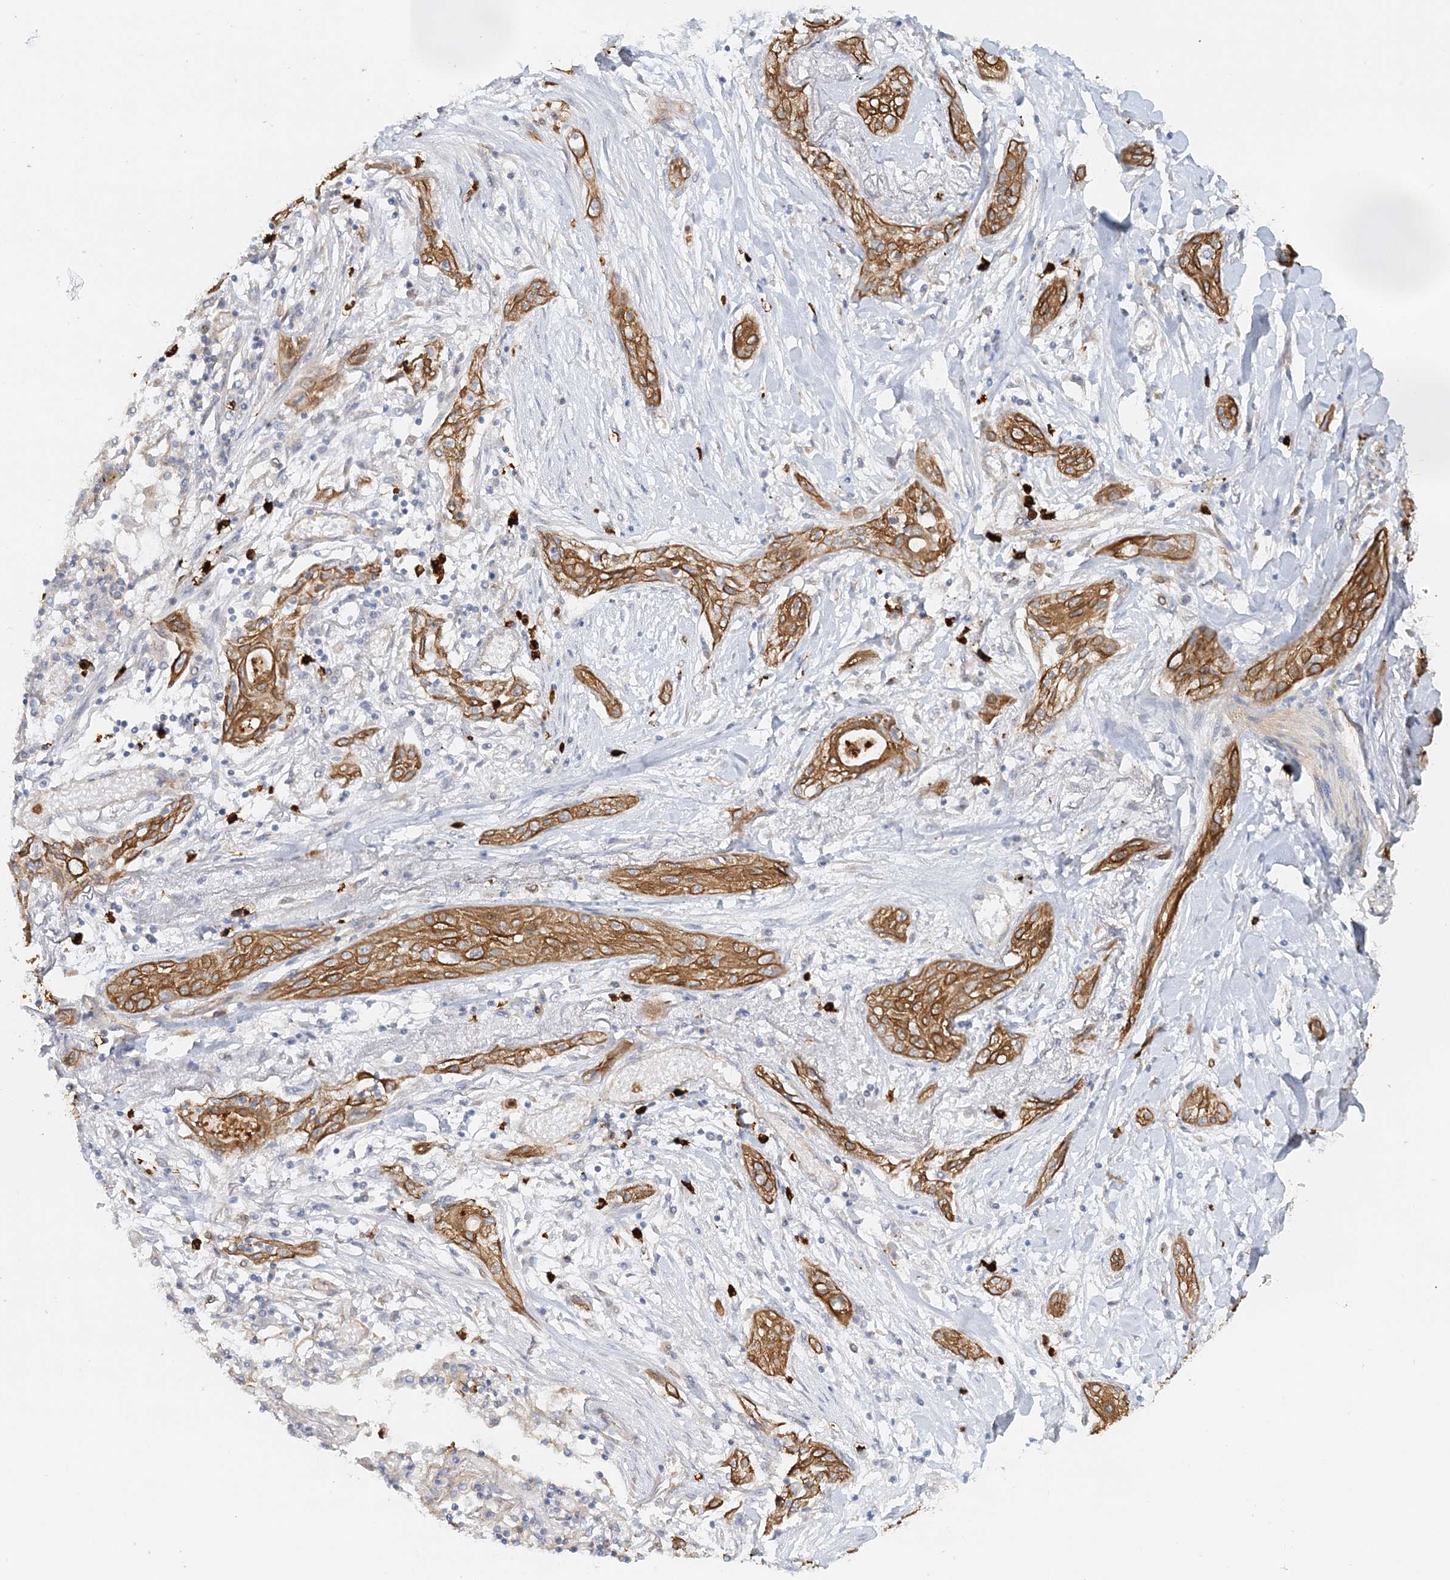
{"staining": {"intensity": "moderate", "quantity": ">75%", "location": "cytoplasmic/membranous"}, "tissue": "lung cancer", "cell_type": "Tumor cells", "image_type": "cancer", "snomed": [{"axis": "morphology", "description": "Squamous cell carcinoma, NOS"}, {"axis": "topography", "description": "Lung"}], "caption": "IHC (DAB (3,3'-diaminobenzidine)) staining of lung cancer displays moderate cytoplasmic/membranous protein expression in about >75% of tumor cells.", "gene": "DNAH1", "patient": {"sex": "female", "age": 47}}